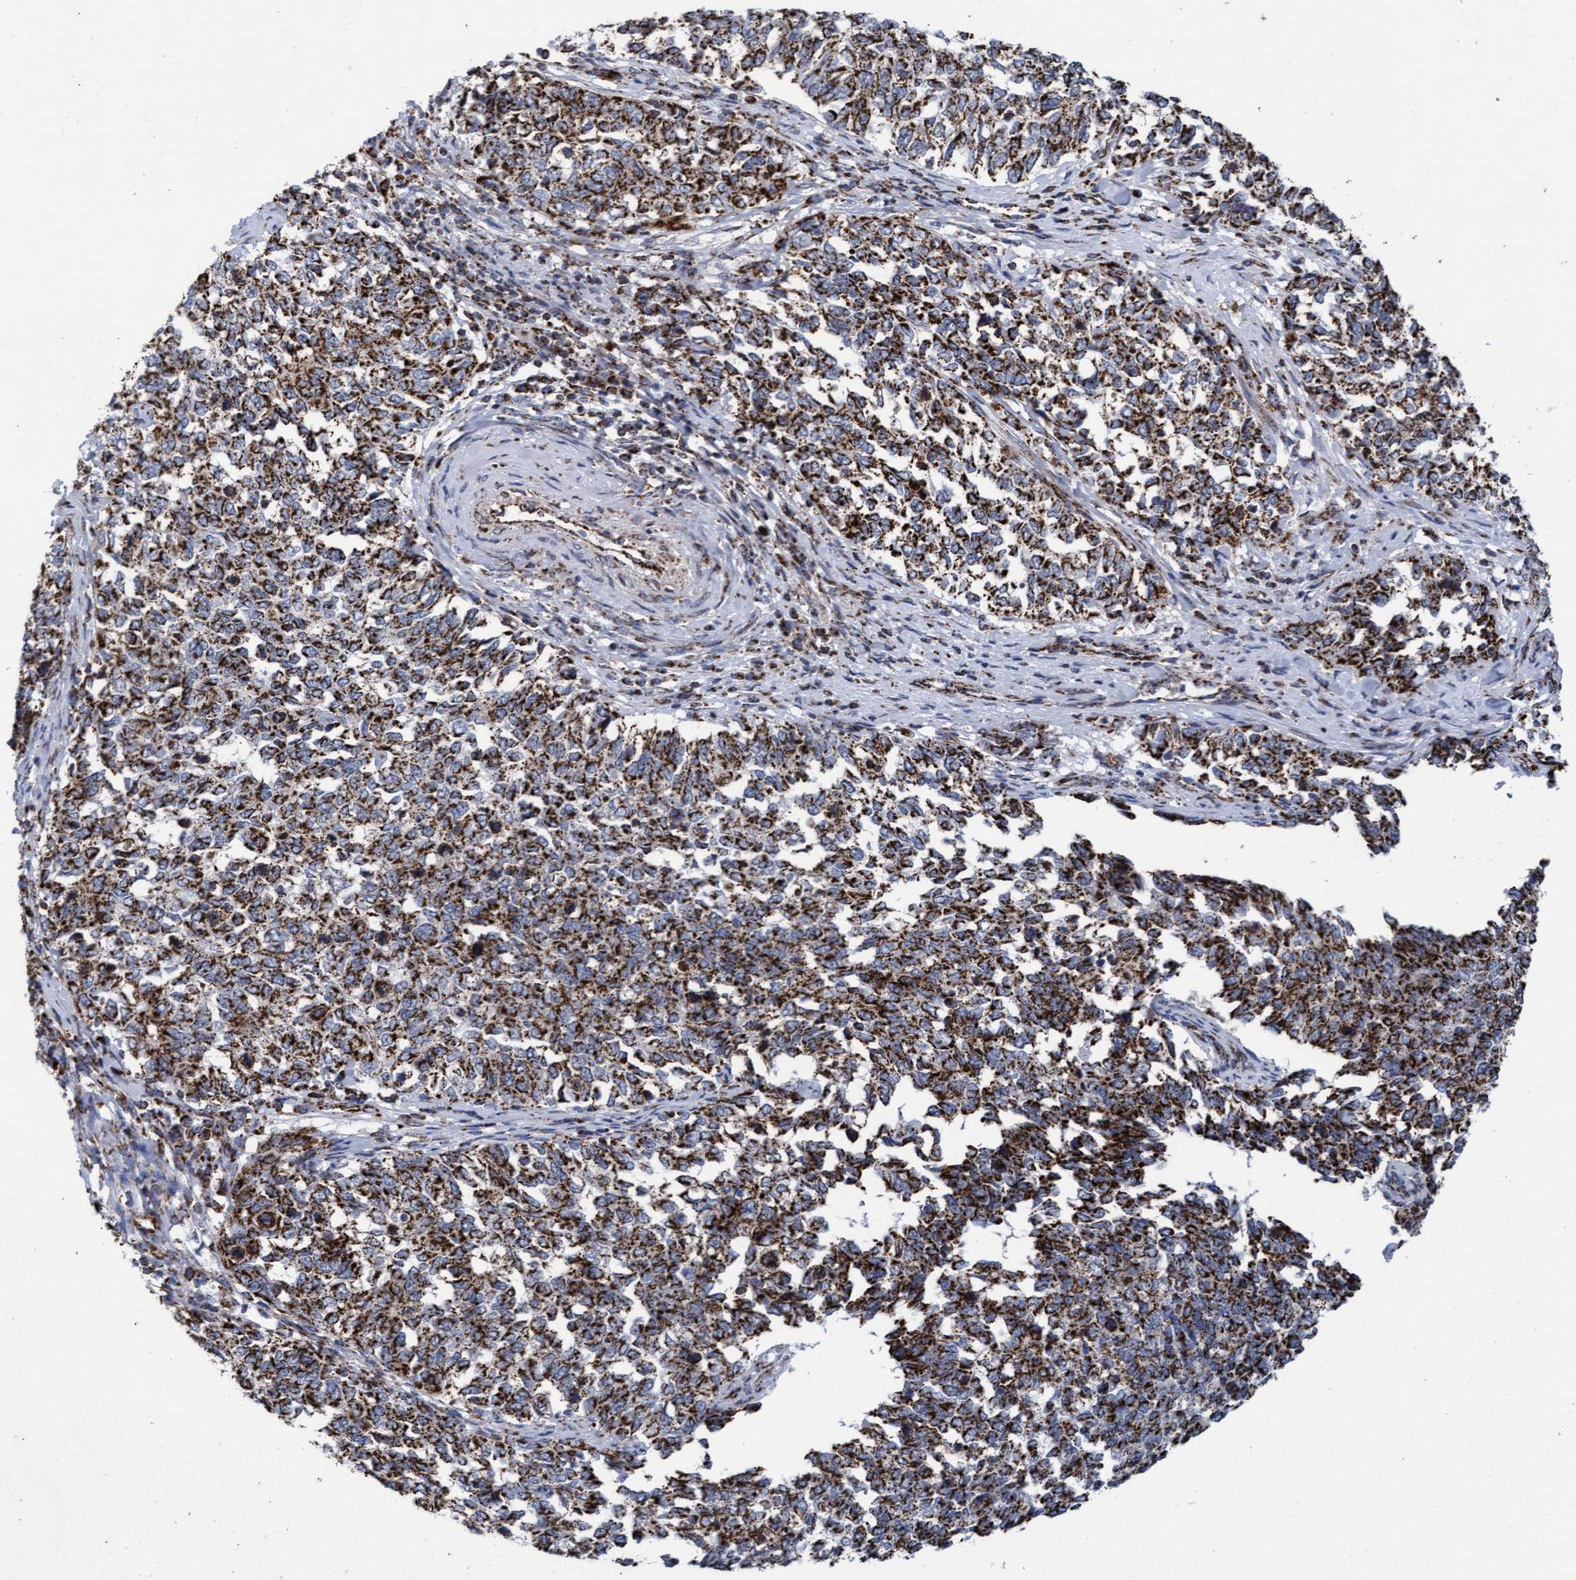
{"staining": {"intensity": "strong", "quantity": ">75%", "location": "cytoplasmic/membranous"}, "tissue": "cervical cancer", "cell_type": "Tumor cells", "image_type": "cancer", "snomed": [{"axis": "morphology", "description": "Squamous cell carcinoma, NOS"}, {"axis": "topography", "description": "Cervix"}], "caption": "Tumor cells demonstrate strong cytoplasmic/membranous staining in approximately >75% of cells in cervical cancer (squamous cell carcinoma). (Stains: DAB in brown, nuclei in blue, Microscopy: brightfield microscopy at high magnification).", "gene": "MRPL38", "patient": {"sex": "female", "age": 63}}